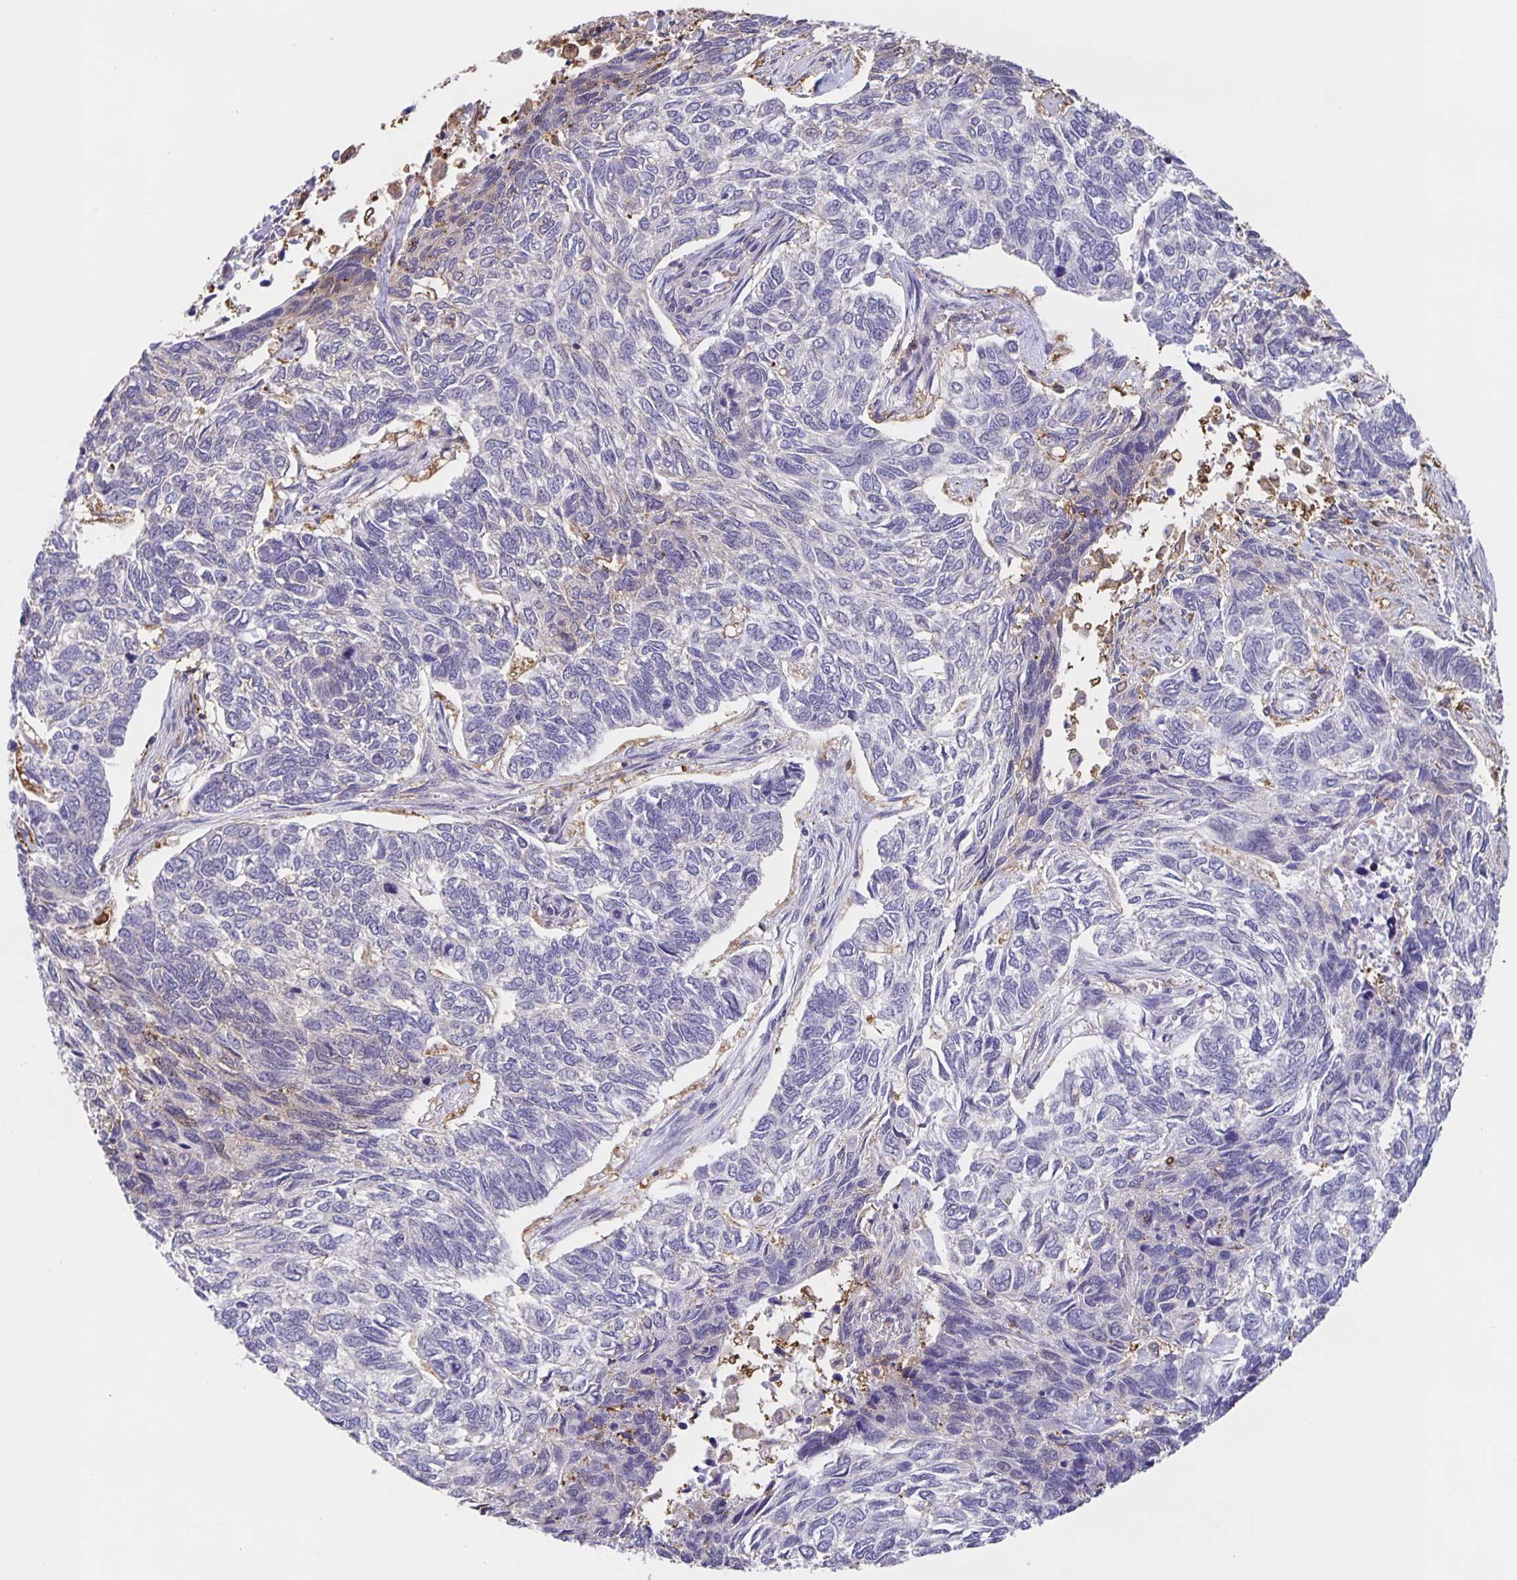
{"staining": {"intensity": "negative", "quantity": "none", "location": "none"}, "tissue": "skin cancer", "cell_type": "Tumor cells", "image_type": "cancer", "snomed": [{"axis": "morphology", "description": "Basal cell carcinoma"}, {"axis": "topography", "description": "Skin"}], "caption": "DAB (3,3'-diaminobenzidine) immunohistochemical staining of skin basal cell carcinoma reveals no significant staining in tumor cells.", "gene": "MARCHF6", "patient": {"sex": "female", "age": 65}}